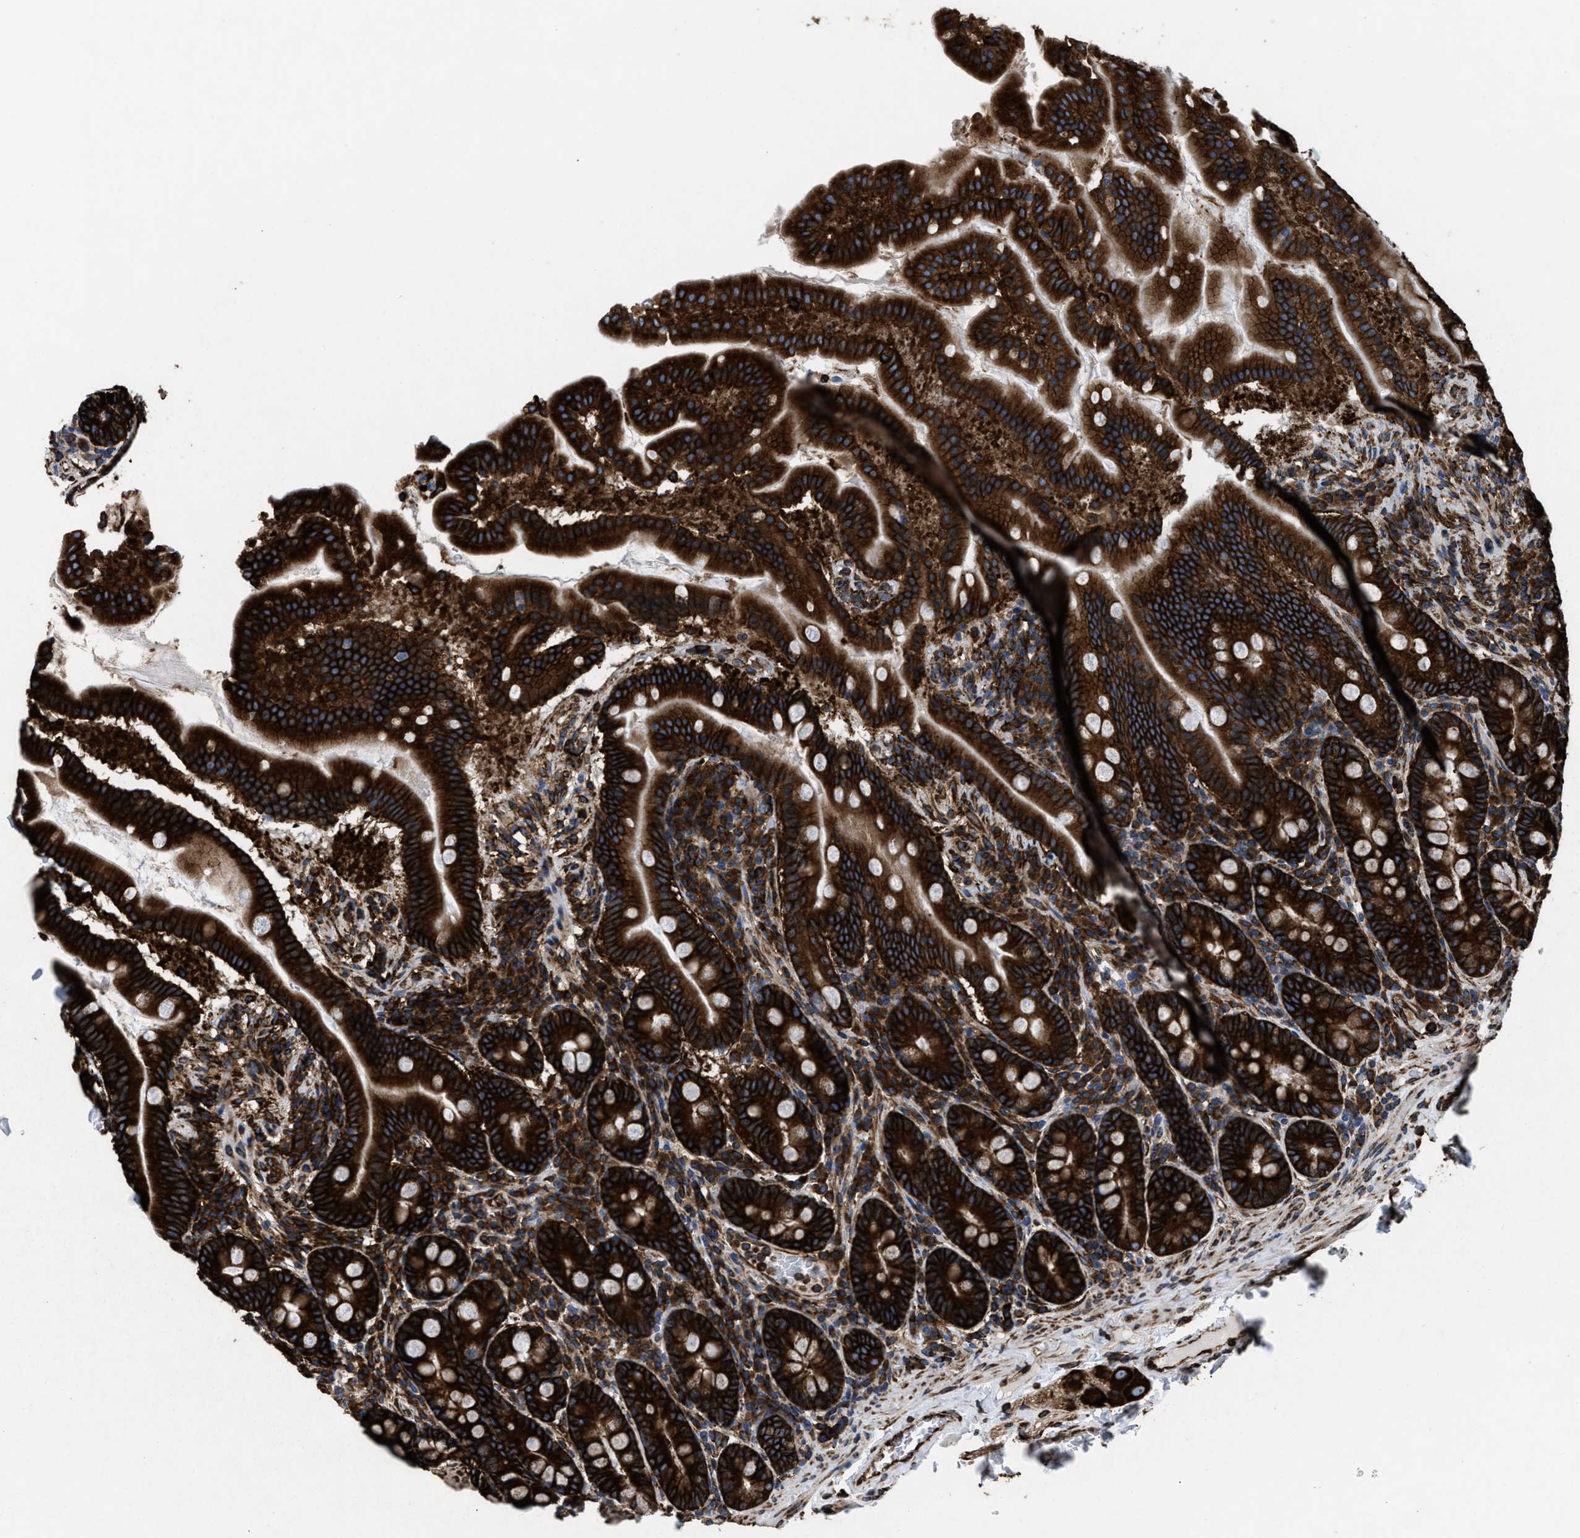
{"staining": {"intensity": "strong", "quantity": ">75%", "location": "cytoplasmic/membranous"}, "tissue": "duodenum", "cell_type": "Glandular cells", "image_type": "normal", "snomed": [{"axis": "morphology", "description": "Normal tissue, NOS"}, {"axis": "topography", "description": "Duodenum"}], "caption": "Immunohistochemistry (DAB) staining of benign human duodenum demonstrates strong cytoplasmic/membranous protein positivity in approximately >75% of glandular cells.", "gene": "CAPRIN1", "patient": {"sex": "male", "age": 50}}